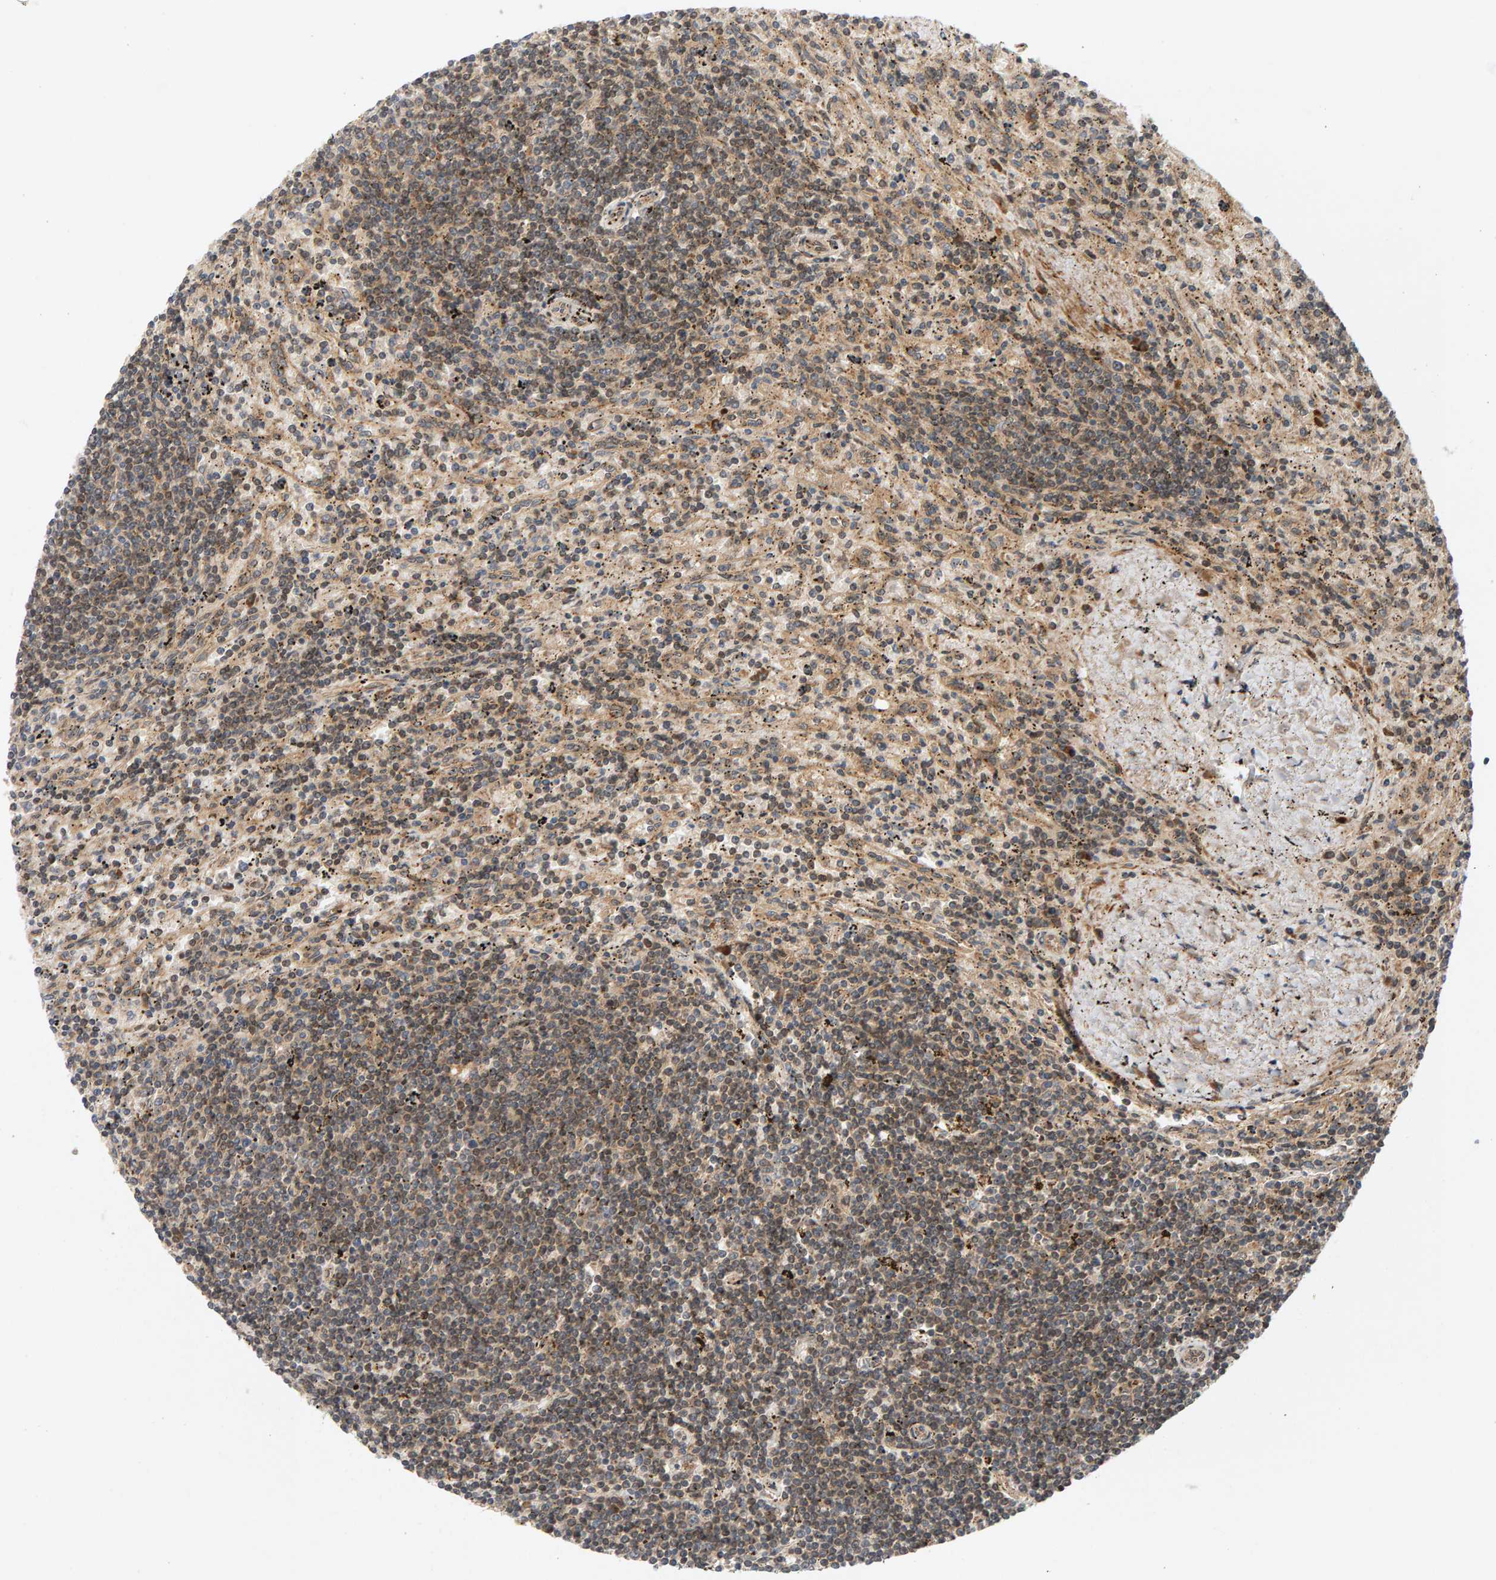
{"staining": {"intensity": "weak", "quantity": "25%-75%", "location": "cytoplasmic/membranous"}, "tissue": "lymphoma", "cell_type": "Tumor cells", "image_type": "cancer", "snomed": [{"axis": "morphology", "description": "Malignant lymphoma, non-Hodgkin's type, Low grade"}, {"axis": "topography", "description": "Spleen"}], "caption": "An image of low-grade malignant lymphoma, non-Hodgkin's type stained for a protein exhibits weak cytoplasmic/membranous brown staining in tumor cells.", "gene": "BAHCC1", "patient": {"sex": "male", "age": 76}}